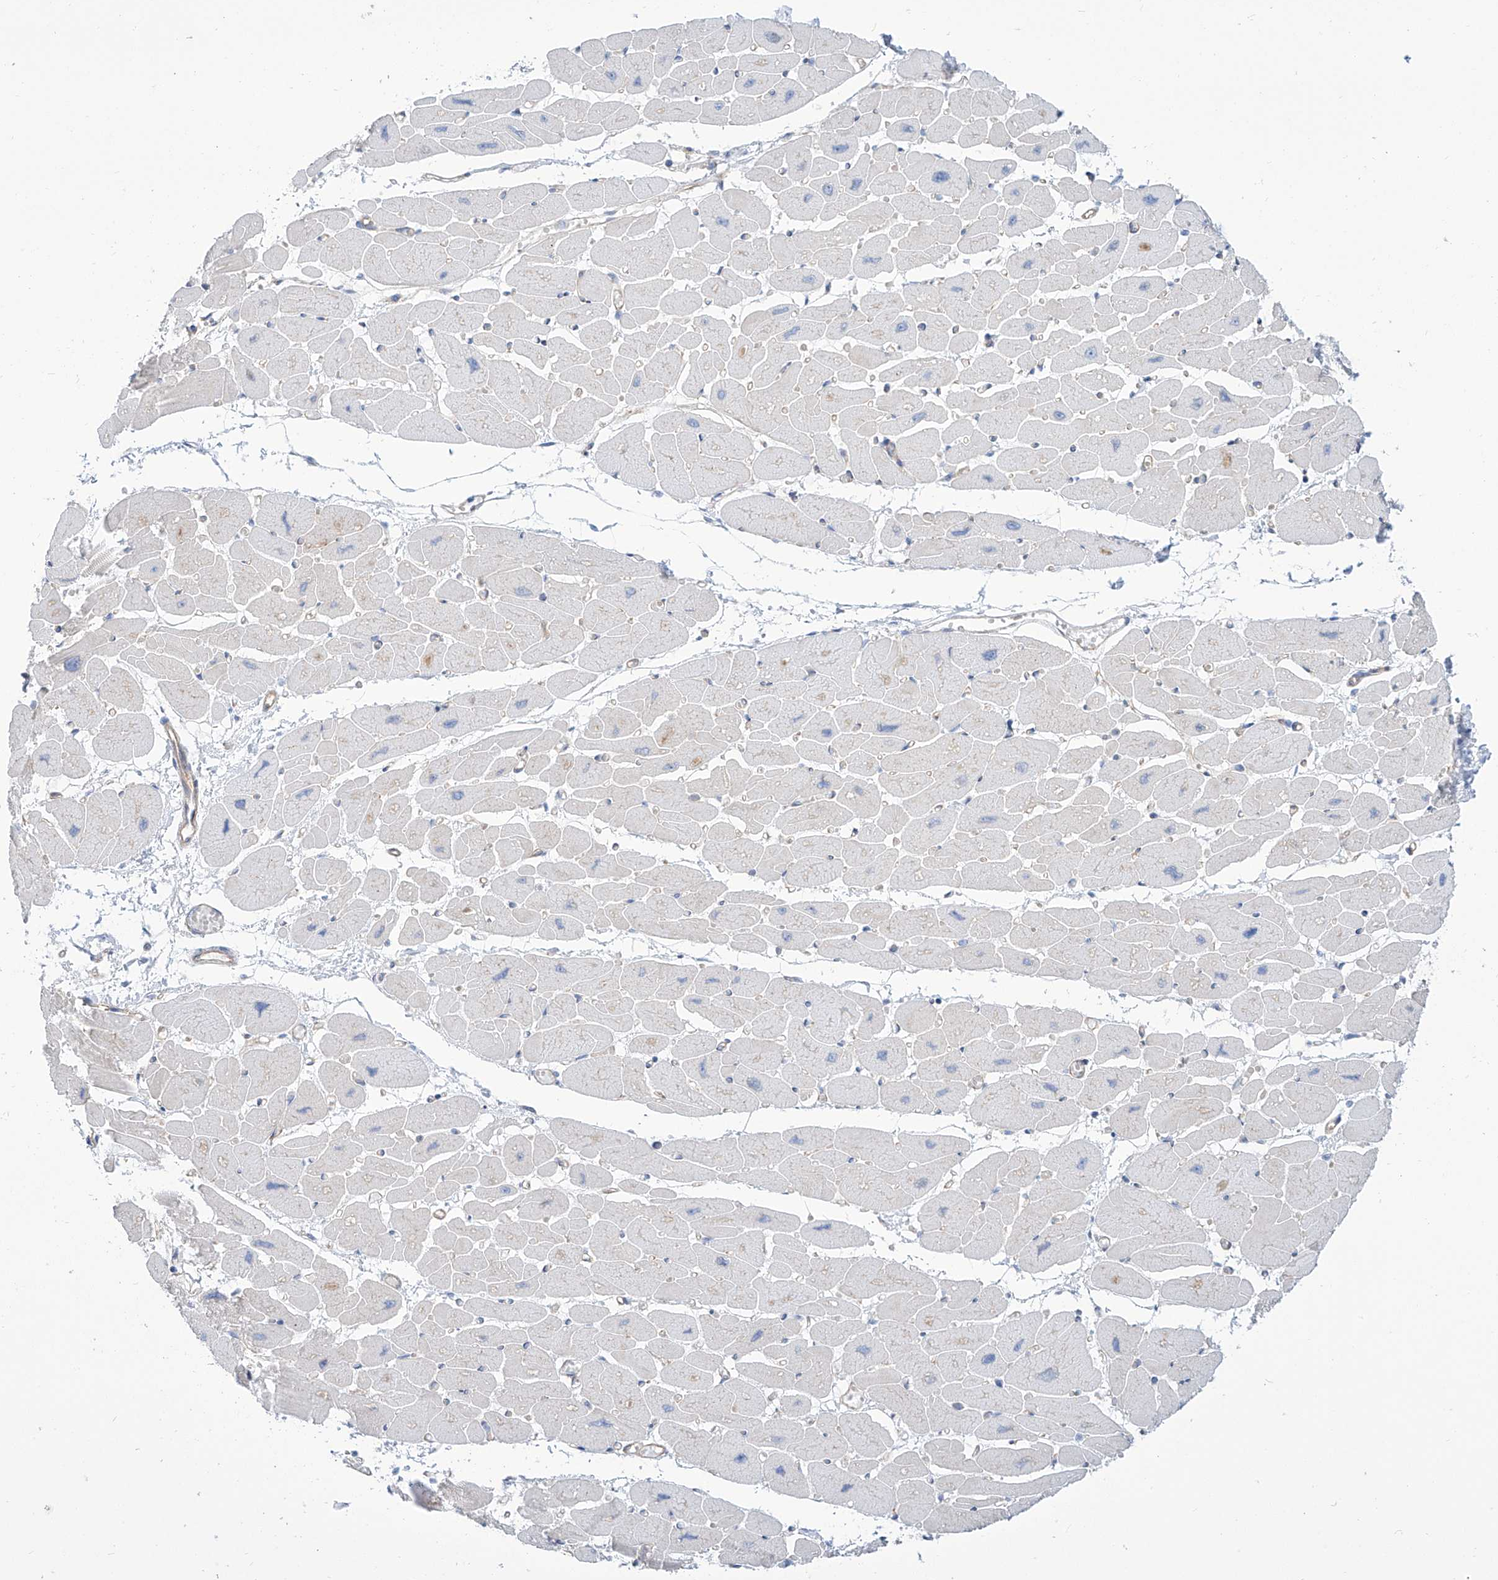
{"staining": {"intensity": "negative", "quantity": "none", "location": "none"}, "tissue": "heart muscle", "cell_type": "Cardiomyocytes", "image_type": "normal", "snomed": [{"axis": "morphology", "description": "Normal tissue, NOS"}, {"axis": "topography", "description": "Heart"}], "caption": "DAB (3,3'-diaminobenzidine) immunohistochemical staining of benign heart muscle exhibits no significant staining in cardiomyocytes.", "gene": "TMEM209", "patient": {"sex": "female", "age": 54}}